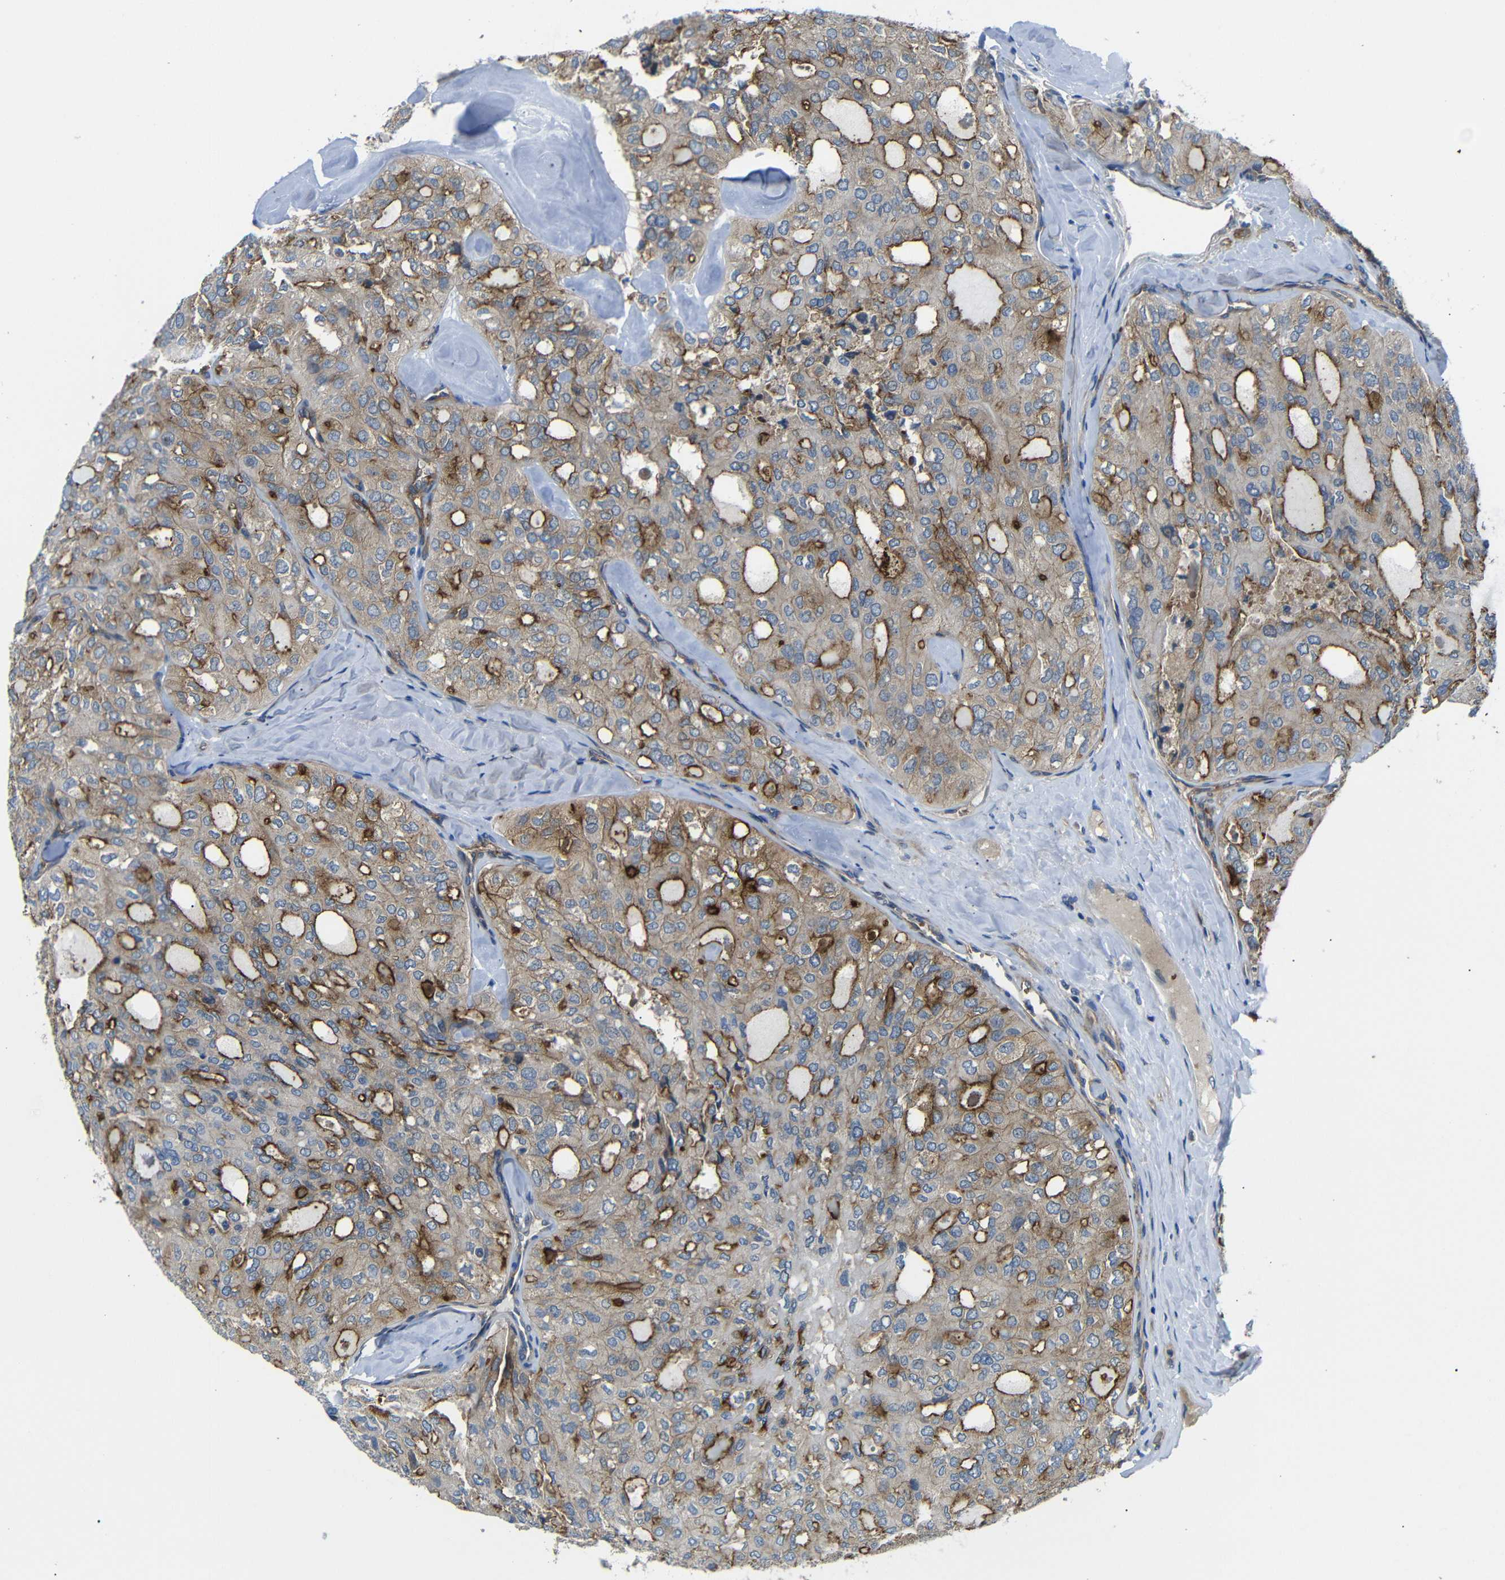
{"staining": {"intensity": "moderate", "quantity": ">75%", "location": "cytoplasmic/membranous"}, "tissue": "thyroid cancer", "cell_type": "Tumor cells", "image_type": "cancer", "snomed": [{"axis": "morphology", "description": "Follicular adenoma carcinoma, NOS"}, {"axis": "topography", "description": "Thyroid gland"}], "caption": "IHC (DAB) staining of thyroid cancer (follicular adenoma carcinoma) reveals moderate cytoplasmic/membranous protein expression in approximately >75% of tumor cells.", "gene": "MYO1B", "patient": {"sex": "male", "age": 75}}